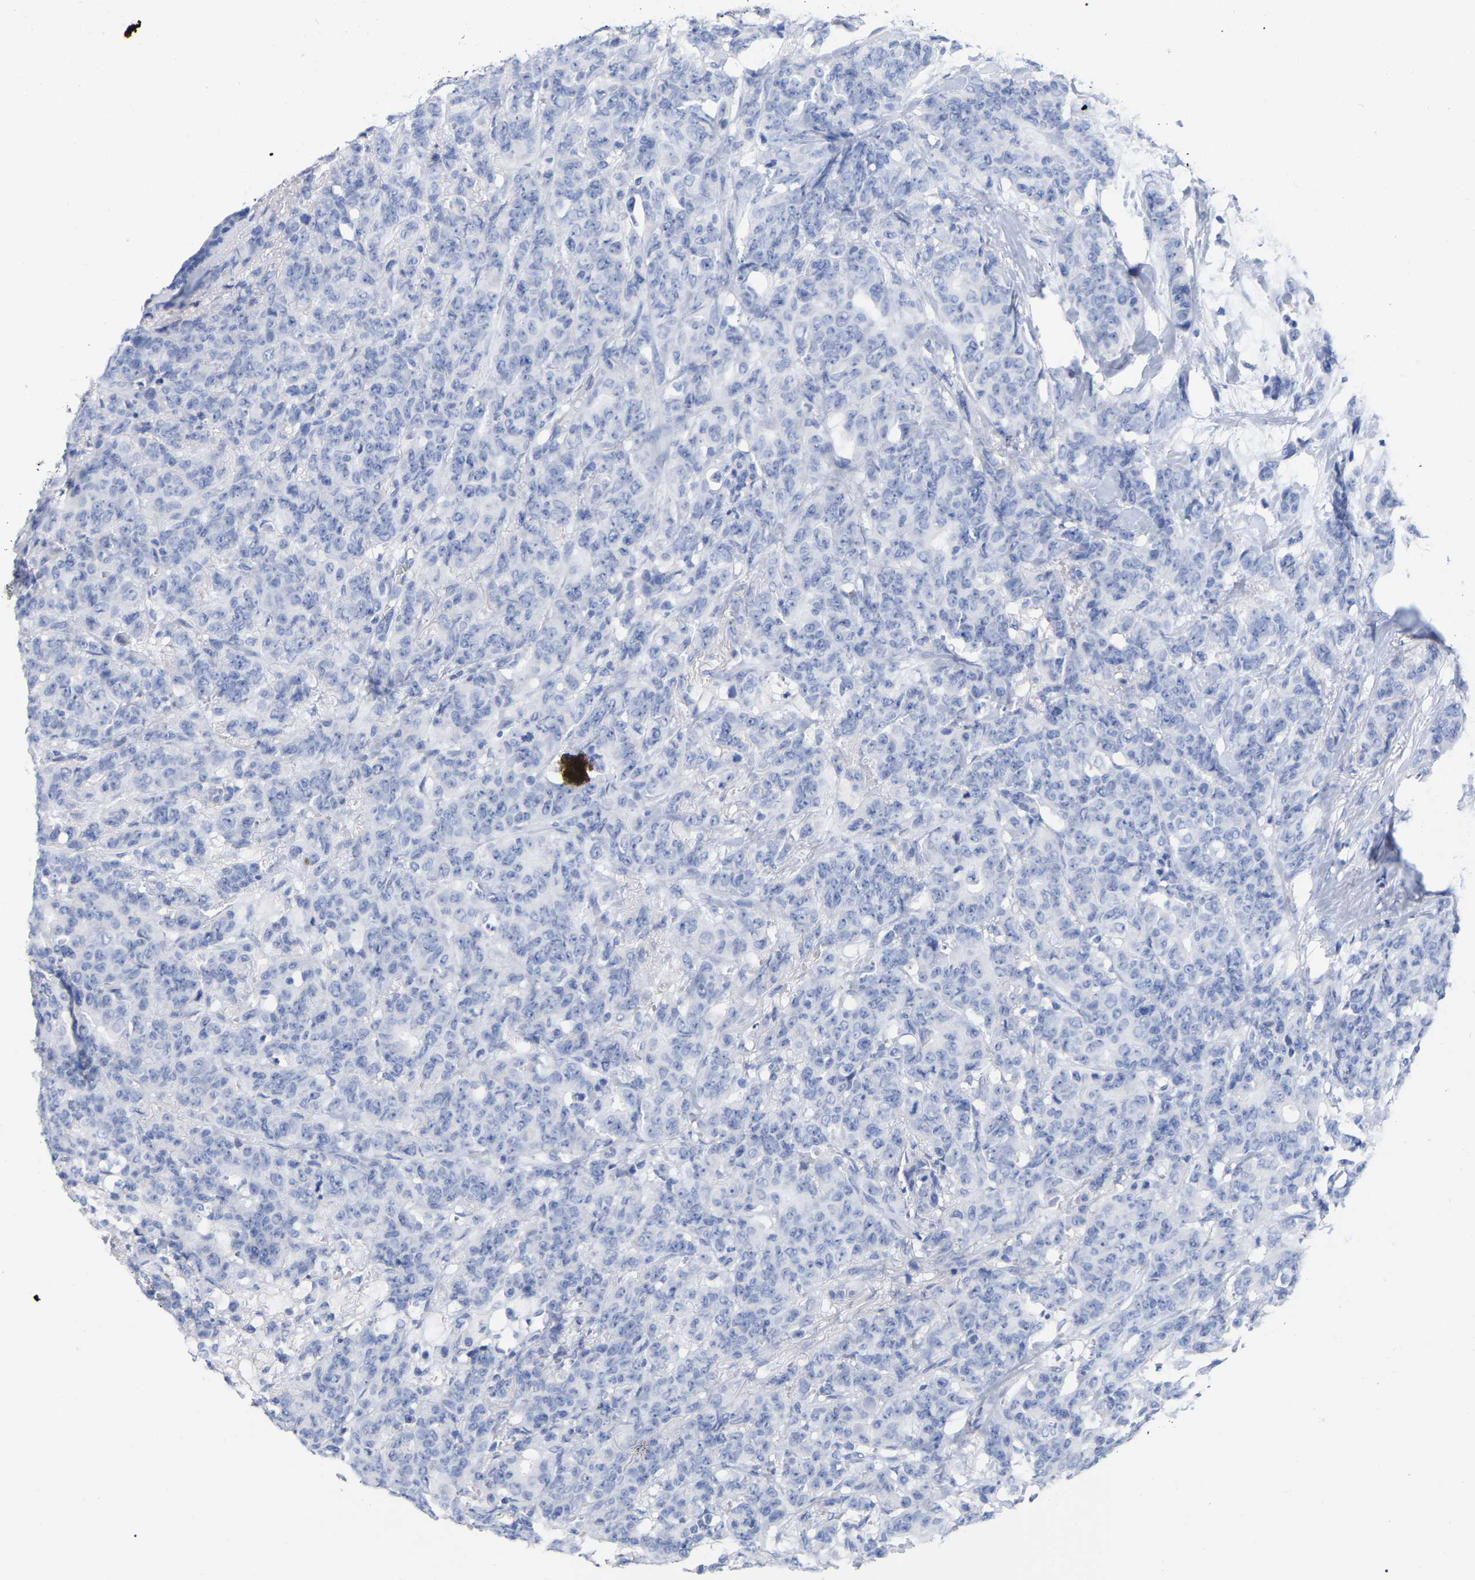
{"staining": {"intensity": "negative", "quantity": "none", "location": "none"}, "tissue": "breast cancer", "cell_type": "Tumor cells", "image_type": "cancer", "snomed": [{"axis": "morphology", "description": "Normal tissue, NOS"}, {"axis": "morphology", "description": "Duct carcinoma"}, {"axis": "topography", "description": "Breast"}], "caption": "This is a image of immunohistochemistry (IHC) staining of breast cancer, which shows no staining in tumor cells.", "gene": "HAPLN1", "patient": {"sex": "female", "age": 40}}